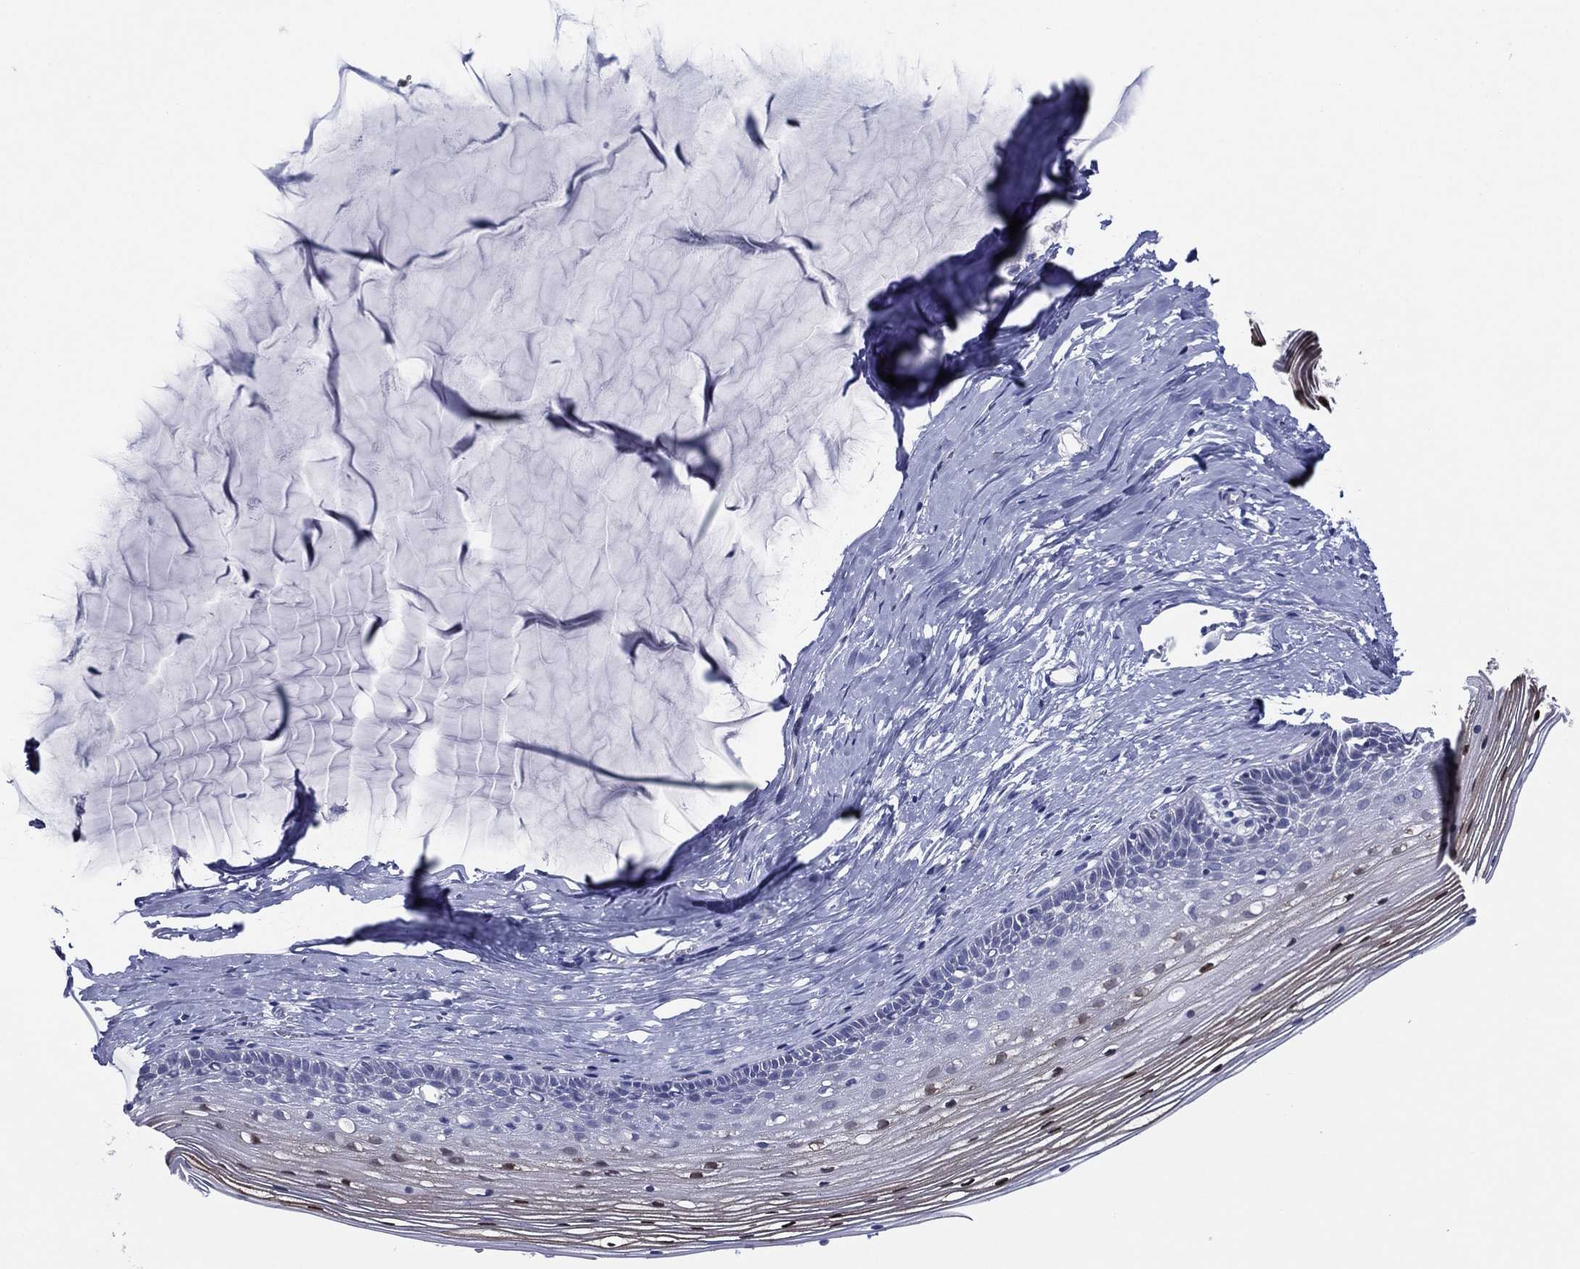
{"staining": {"intensity": "negative", "quantity": "none", "location": "none"}, "tissue": "cervix", "cell_type": "Glandular cells", "image_type": "normal", "snomed": [{"axis": "morphology", "description": "Normal tissue, NOS"}, {"axis": "topography", "description": "Cervix"}], "caption": "An immunohistochemistry (IHC) histopathology image of normal cervix is shown. There is no staining in glandular cells of cervix.", "gene": "SLC13A4", "patient": {"sex": "female", "age": 40}}